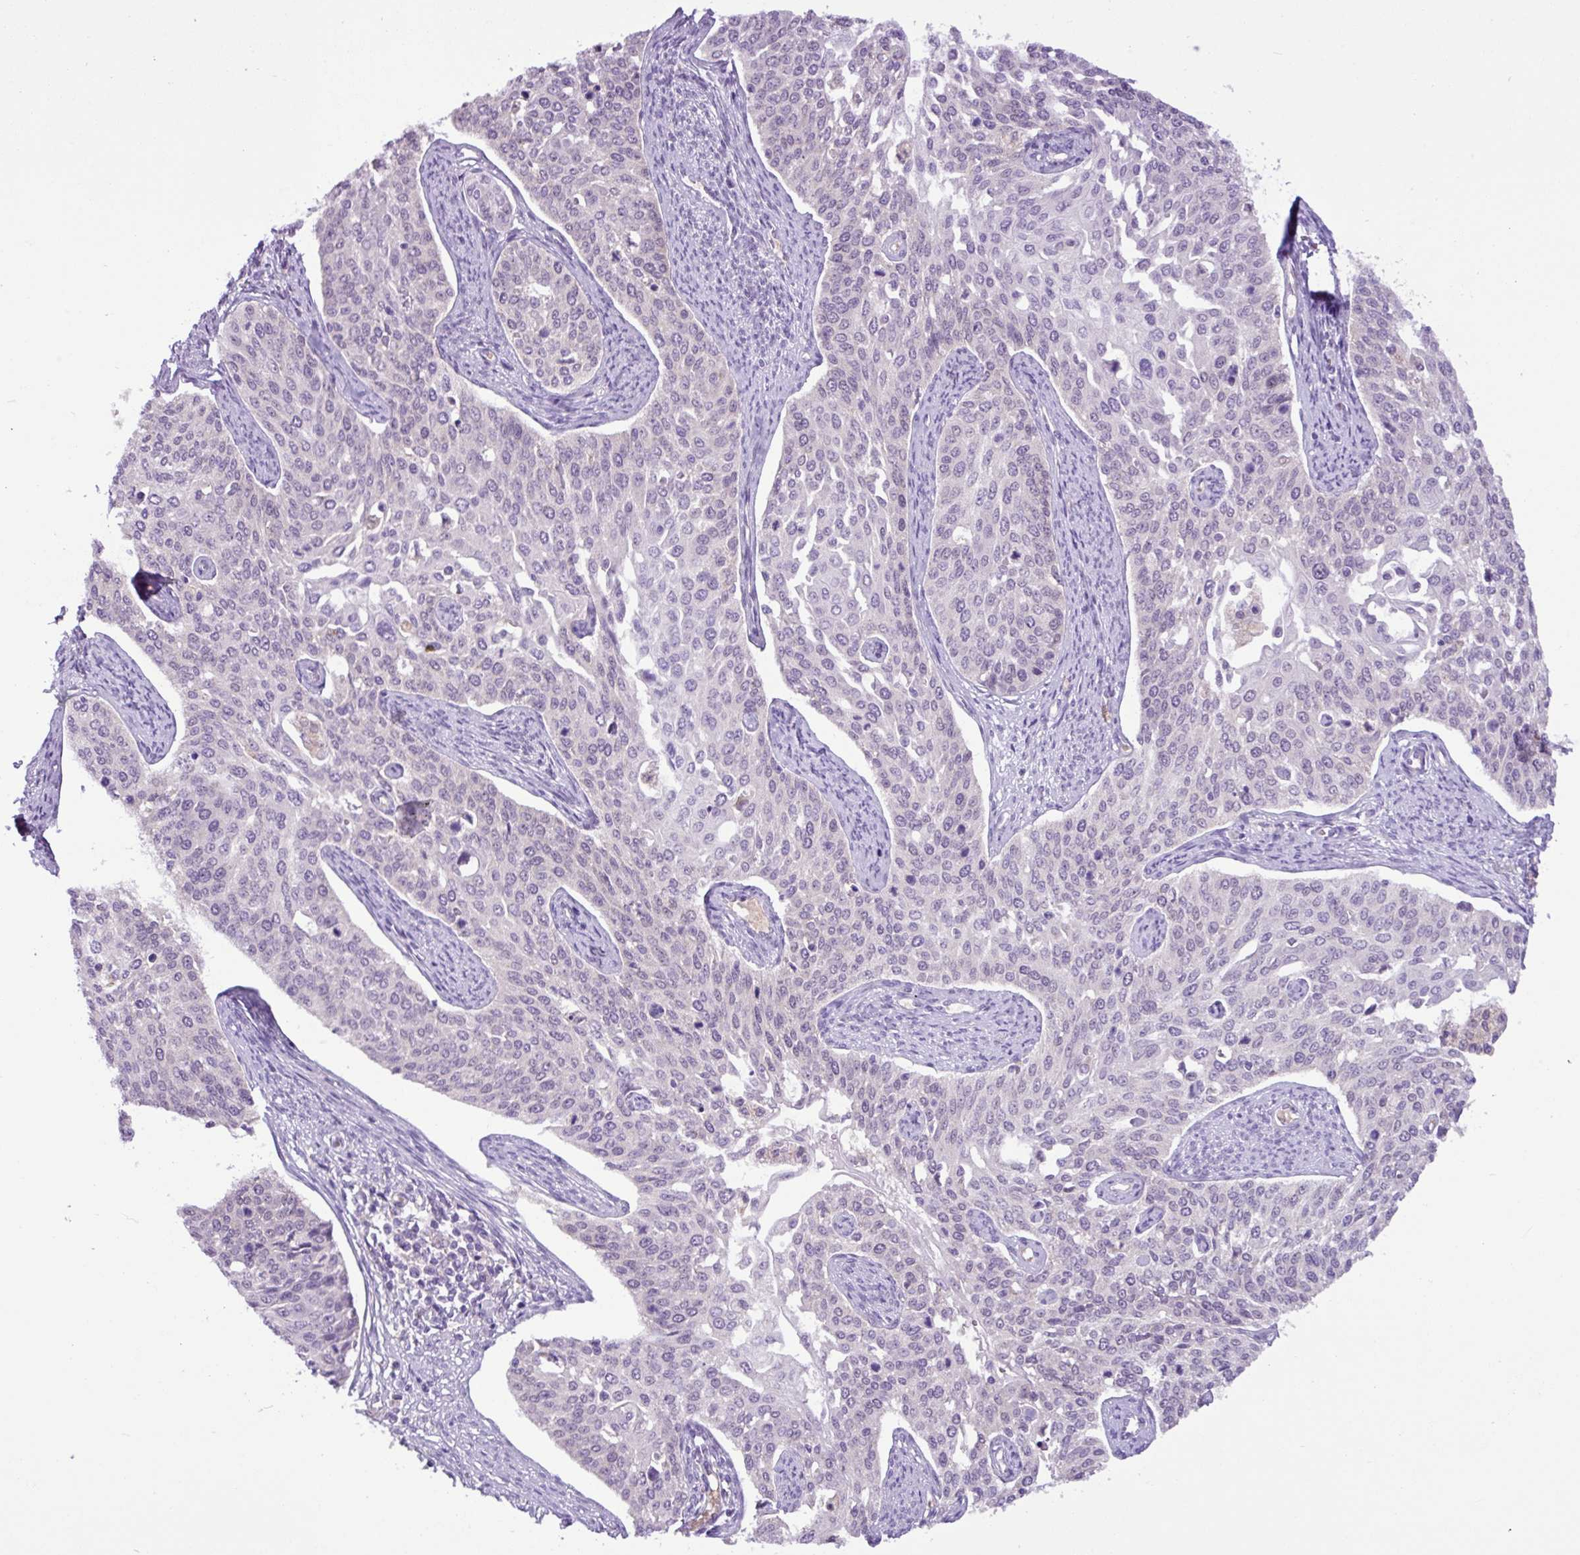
{"staining": {"intensity": "negative", "quantity": "none", "location": "none"}, "tissue": "cervical cancer", "cell_type": "Tumor cells", "image_type": "cancer", "snomed": [{"axis": "morphology", "description": "Squamous cell carcinoma, NOS"}, {"axis": "topography", "description": "Cervix"}], "caption": "There is no significant expression in tumor cells of cervical cancer (squamous cell carcinoma).", "gene": "TONSL", "patient": {"sex": "female", "age": 44}}